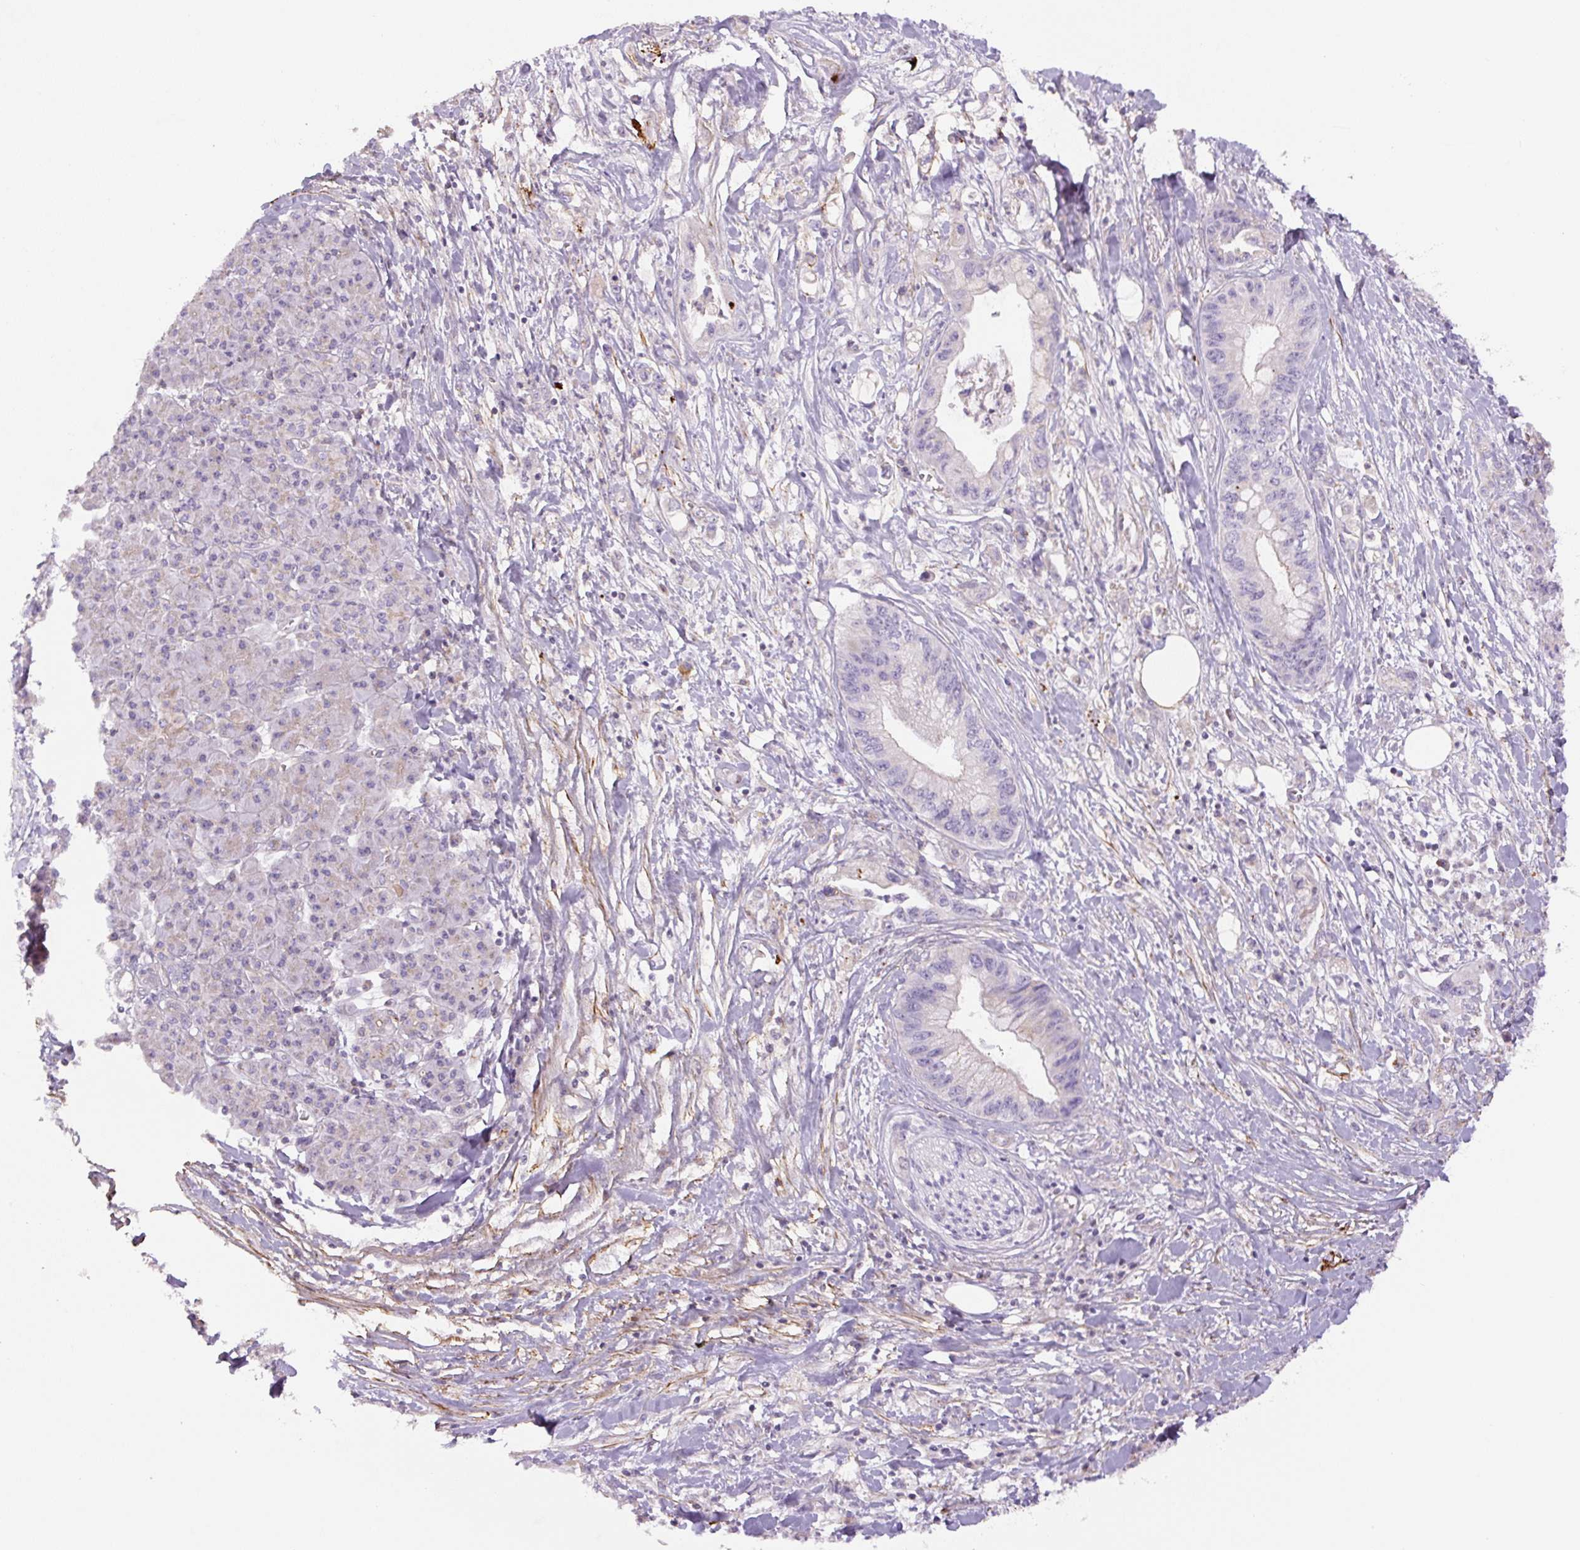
{"staining": {"intensity": "negative", "quantity": "none", "location": "none"}, "tissue": "pancreatic cancer", "cell_type": "Tumor cells", "image_type": "cancer", "snomed": [{"axis": "morphology", "description": "Adenocarcinoma, NOS"}, {"axis": "topography", "description": "Pancreas"}], "caption": "Protein analysis of pancreatic adenocarcinoma exhibits no significant positivity in tumor cells. (DAB (3,3'-diaminobenzidine) immunohistochemistry, high magnification).", "gene": "CCNI2", "patient": {"sex": "male", "age": 61}}